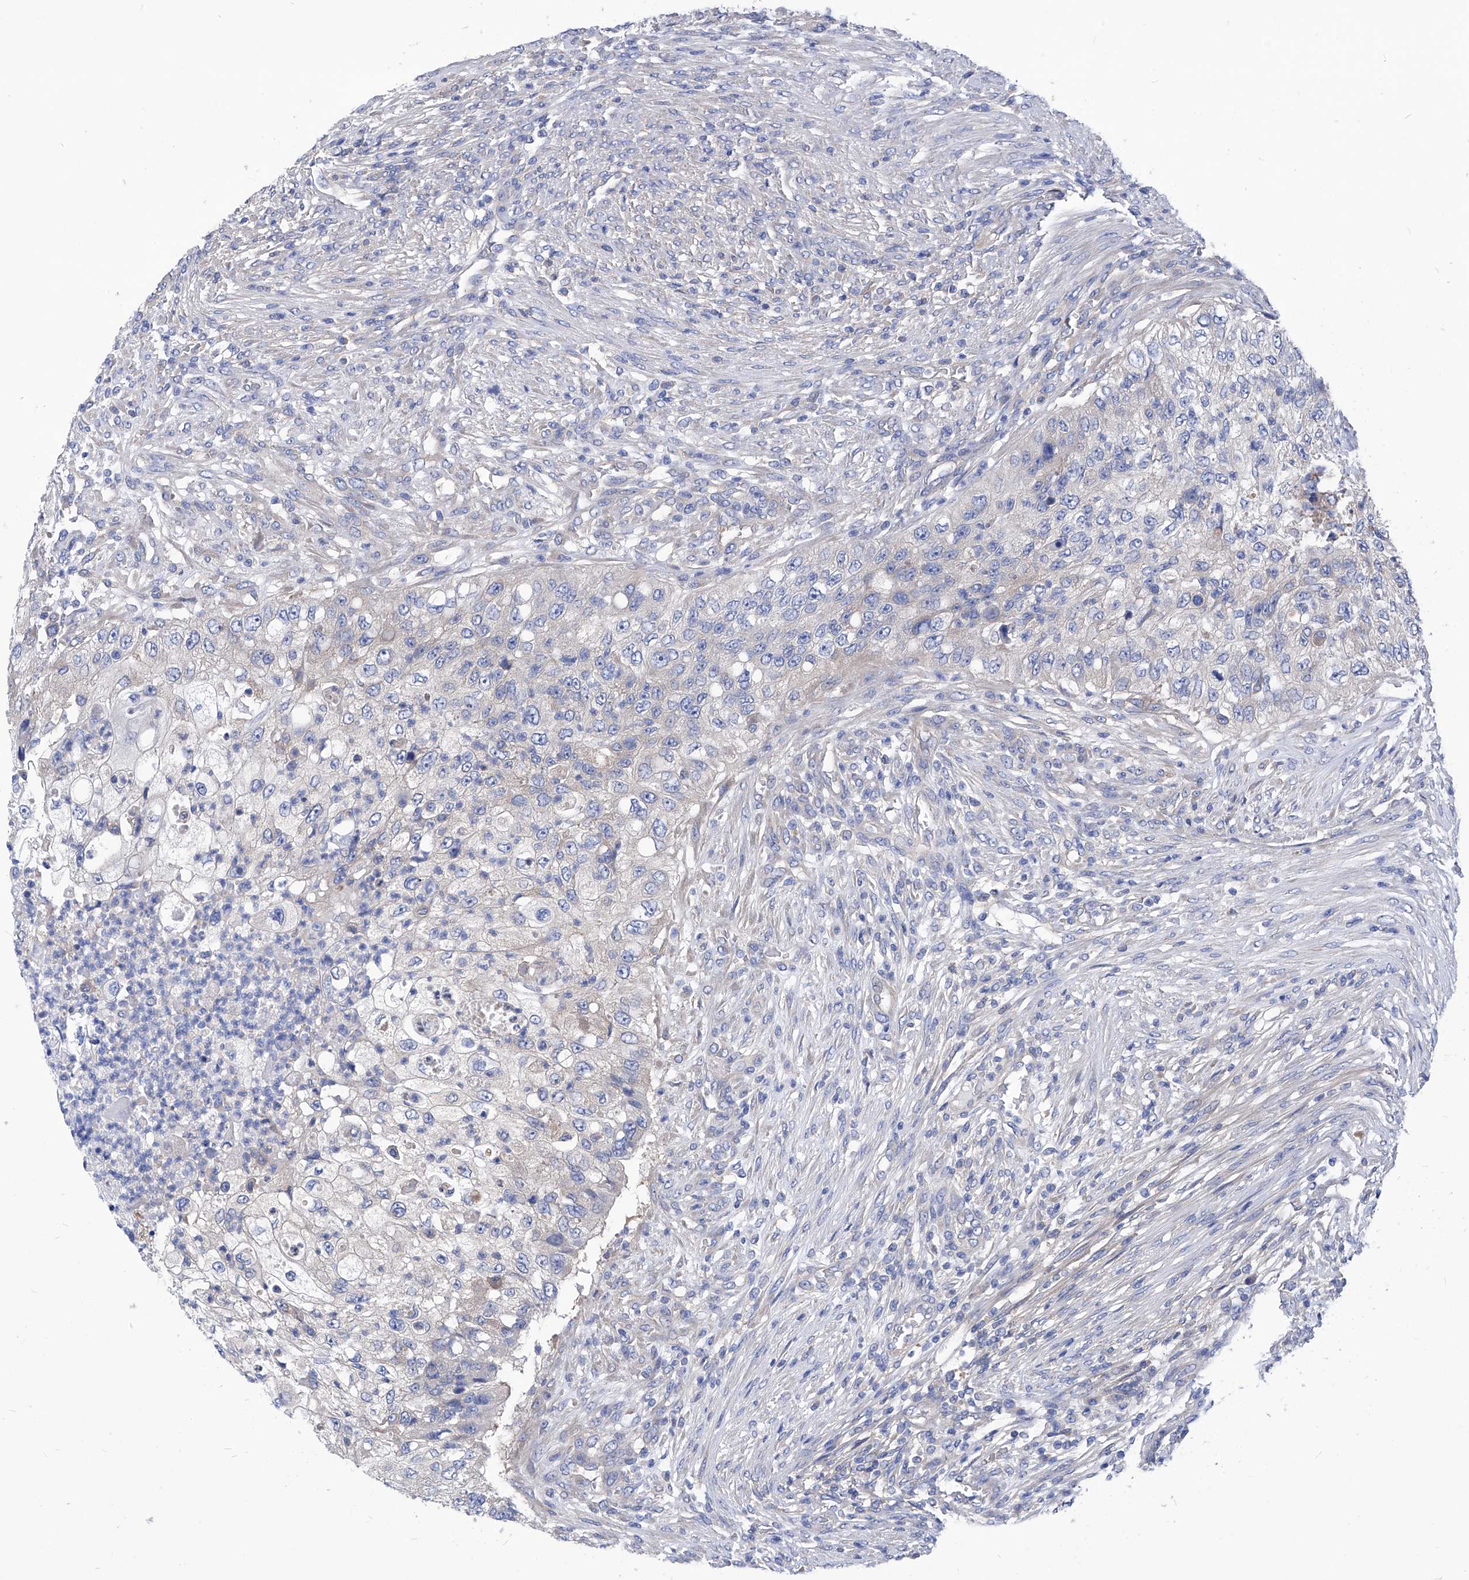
{"staining": {"intensity": "negative", "quantity": "none", "location": "none"}, "tissue": "urothelial cancer", "cell_type": "Tumor cells", "image_type": "cancer", "snomed": [{"axis": "morphology", "description": "Urothelial carcinoma, High grade"}, {"axis": "topography", "description": "Urinary bladder"}], "caption": "High magnification brightfield microscopy of high-grade urothelial carcinoma stained with DAB (3,3'-diaminobenzidine) (brown) and counterstained with hematoxylin (blue): tumor cells show no significant staining.", "gene": "XPNPEP1", "patient": {"sex": "female", "age": 60}}